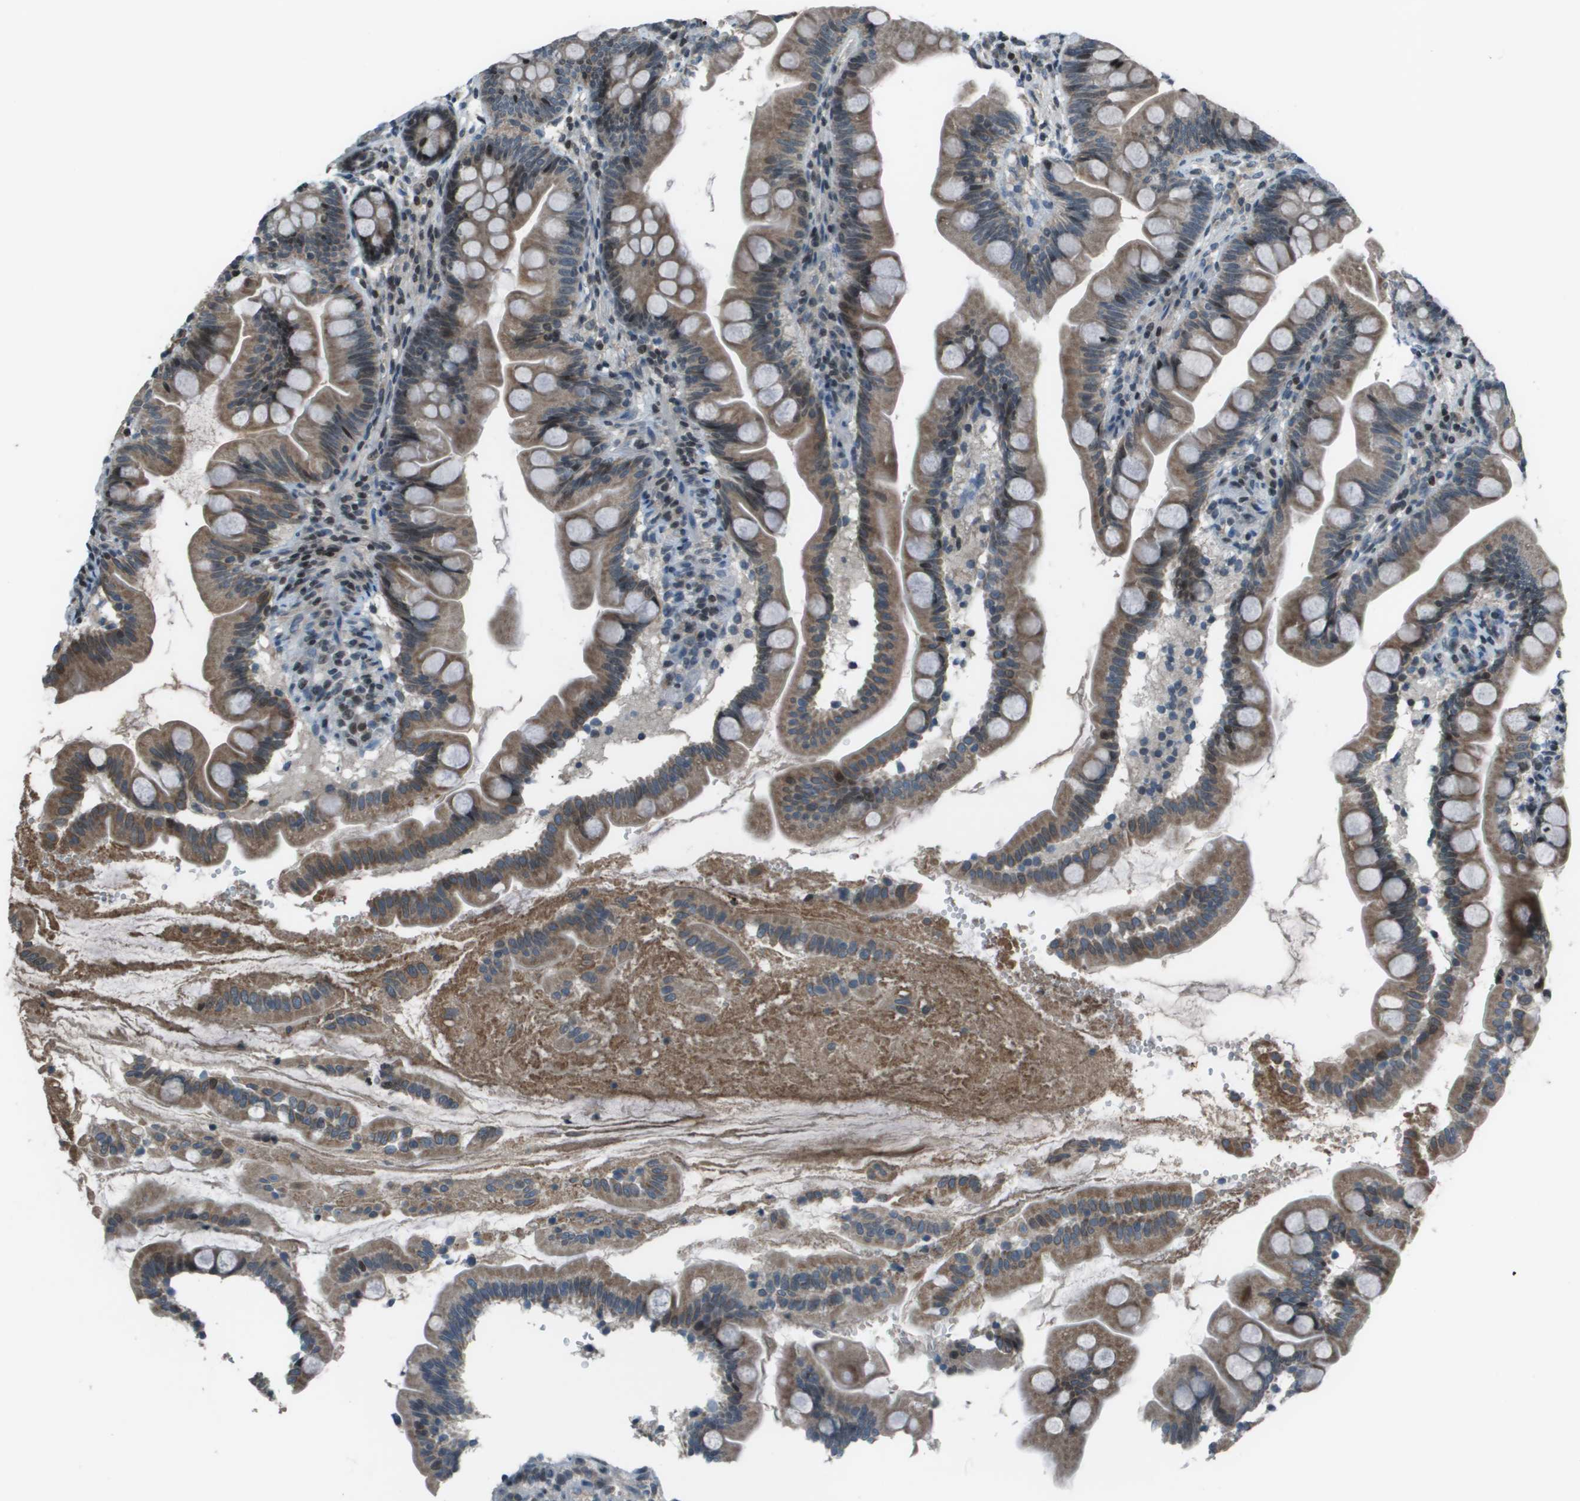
{"staining": {"intensity": "moderate", "quantity": ">75%", "location": "cytoplasmic/membranous"}, "tissue": "small intestine", "cell_type": "Glandular cells", "image_type": "normal", "snomed": [{"axis": "morphology", "description": "Normal tissue, NOS"}, {"axis": "topography", "description": "Small intestine"}], "caption": "A photomicrograph showing moderate cytoplasmic/membranous positivity in about >75% of glandular cells in unremarkable small intestine, as visualized by brown immunohistochemical staining.", "gene": "CXCL12", "patient": {"sex": "female", "age": 56}}